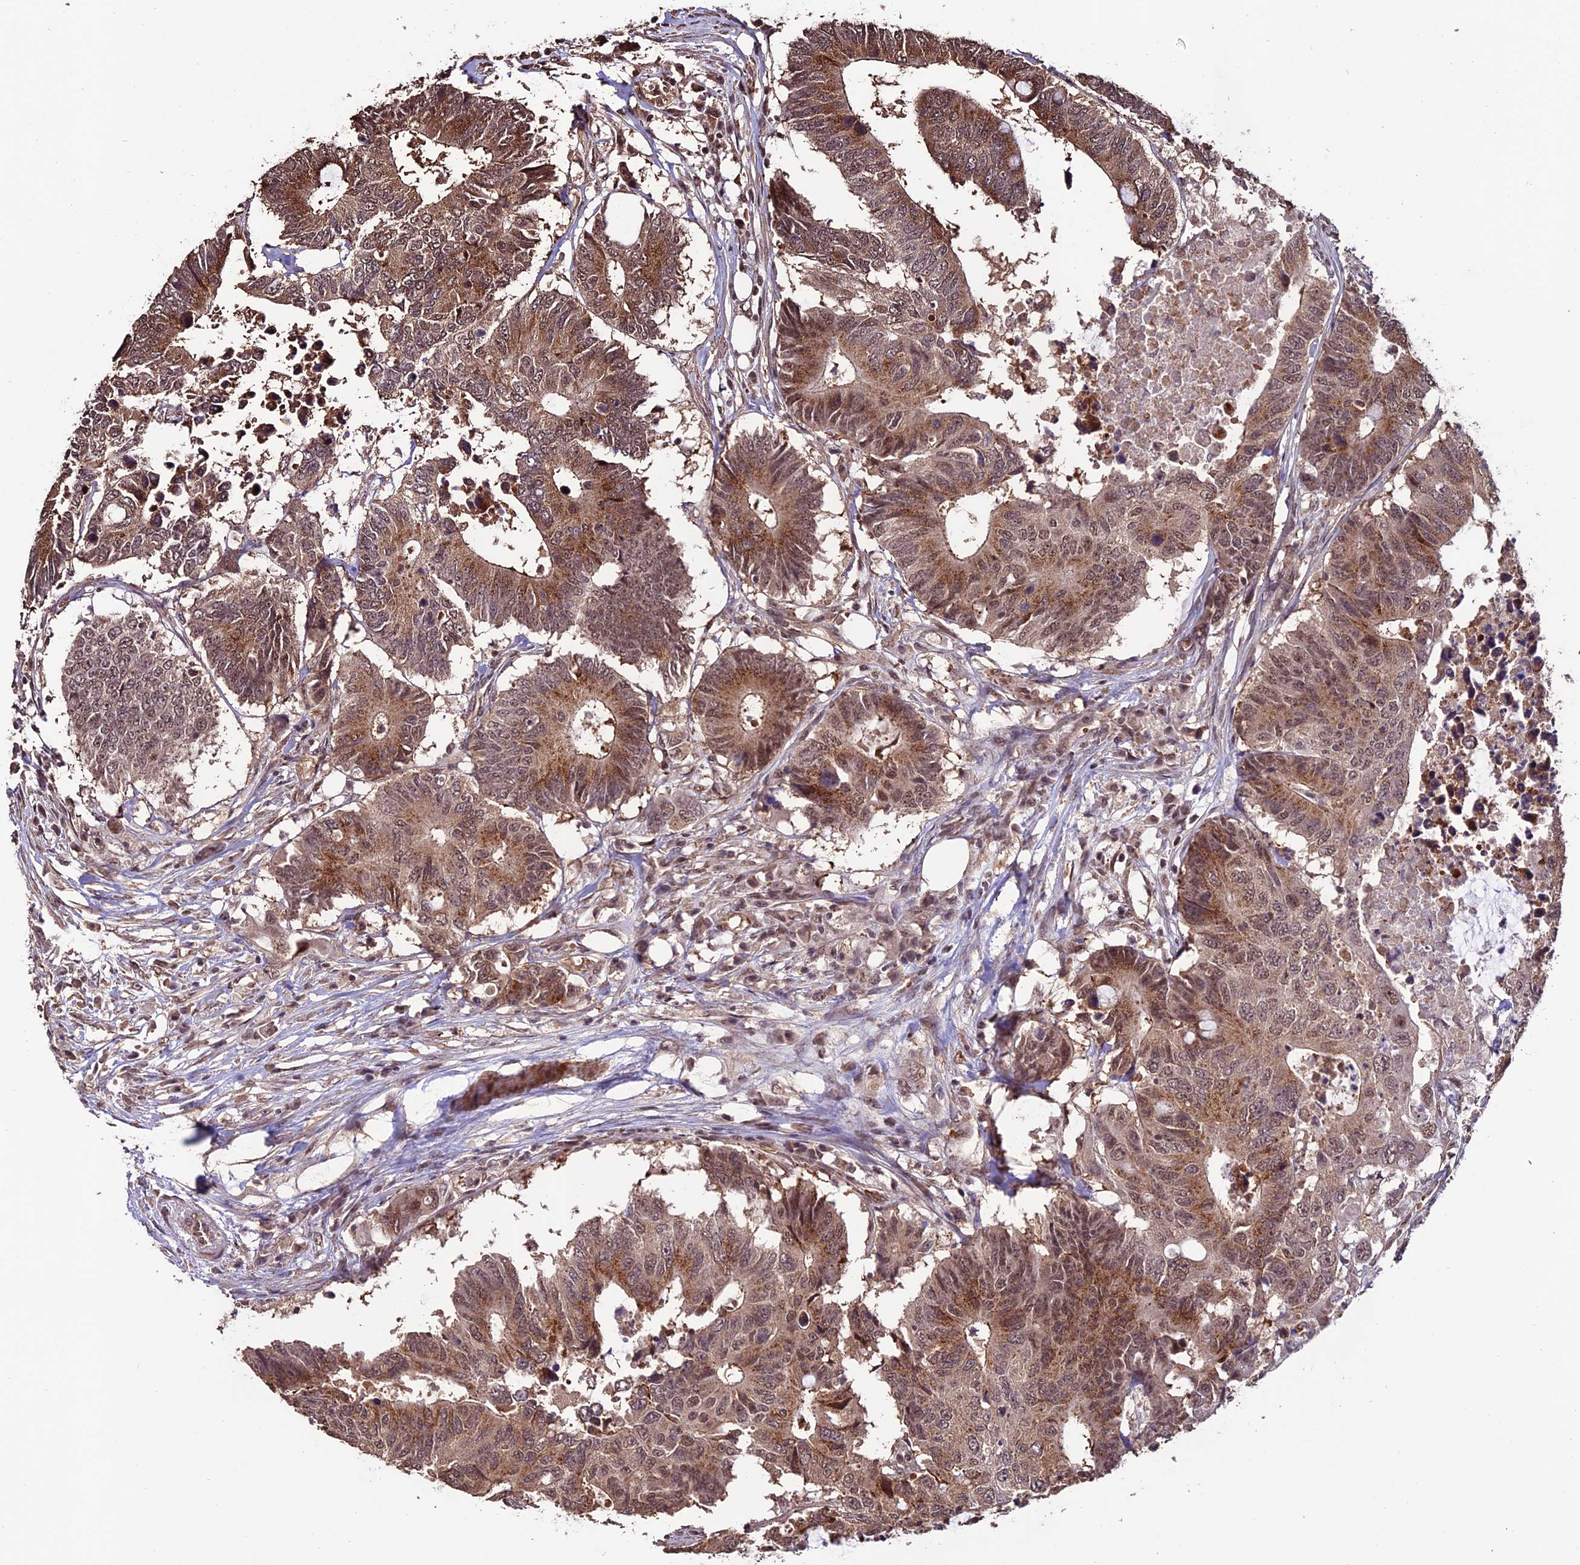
{"staining": {"intensity": "moderate", "quantity": ">75%", "location": "cytoplasmic/membranous,nuclear"}, "tissue": "colorectal cancer", "cell_type": "Tumor cells", "image_type": "cancer", "snomed": [{"axis": "morphology", "description": "Adenocarcinoma, NOS"}, {"axis": "topography", "description": "Colon"}], "caption": "An immunohistochemistry image of tumor tissue is shown. Protein staining in brown highlights moderate cytoplasmic/membranous and nuclear positivity in colorectal cancer (adenocarcinoma) within tumor cells. The staining was performed using DAB, with brown indicating positive protein expression. Nuclei are stained blue with hematoxylin.", "gene": "CABIN1", "patient": {"sex": "male", "age": 71}}